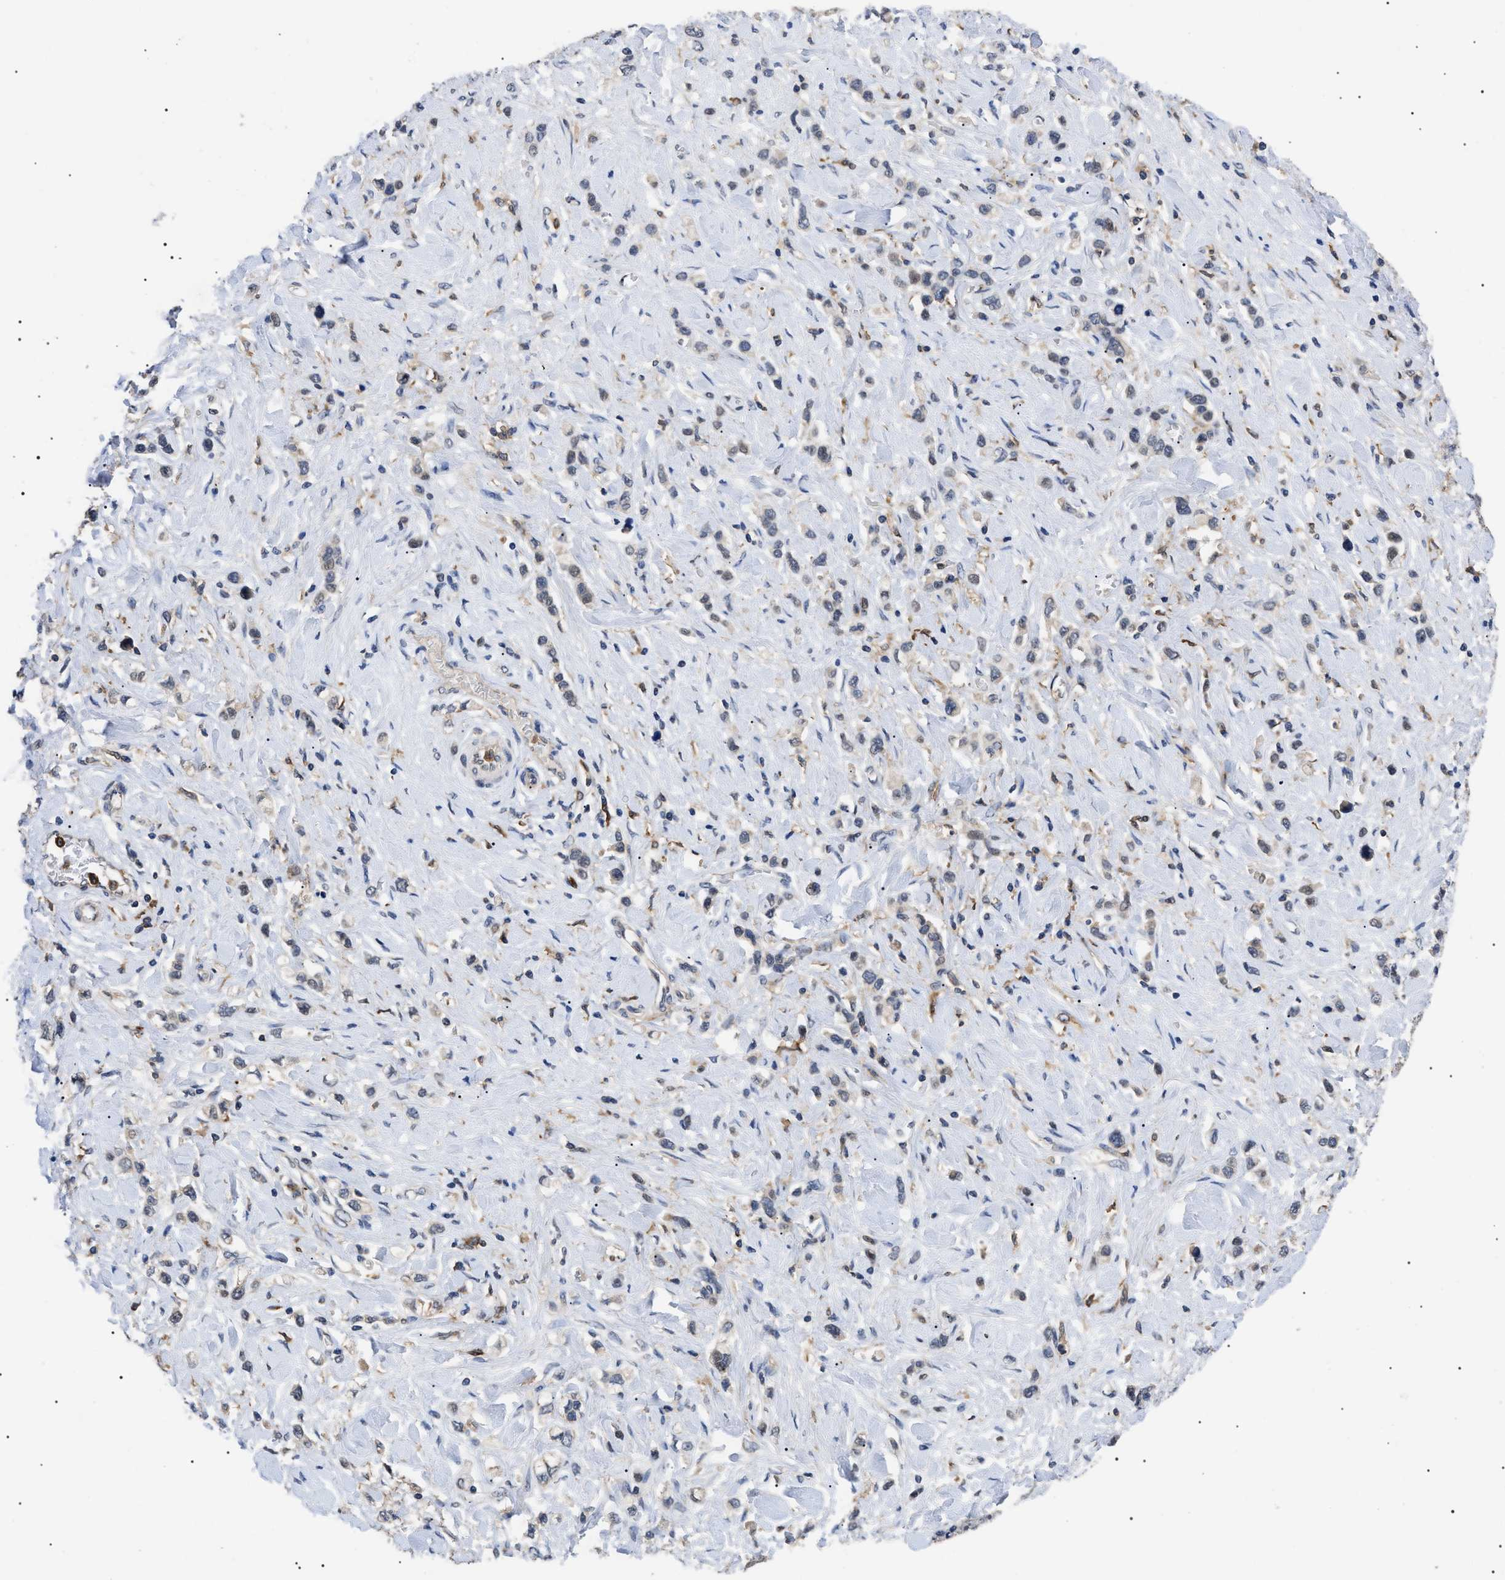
{"staining": {"intensity": "negative", "quantity": "none", "location": "none"}, "tissue": "stomach cancer", "cell_type": "Tumor cells", "image_type": "cancer", "snomed": [{"axis": "morphology", "description": "Normal tissue, NOS"}, {"axis": "morphology", "description": "Adenocarcinoma, NOS"}, {"axis": "topography", "description": "Stomach, upper"}, {"axis": "topography", "description": "Stomach"}], "caption": "Immunohistochemistry micrograph of neoplastic tissue: human stomach cancer stained with DAB (3,3'-diaminobenzidine) demonstrates no significant protein expression in tumor cells.", "gene": "CD300A", "patient": {"sex": "female", "age": 65}}